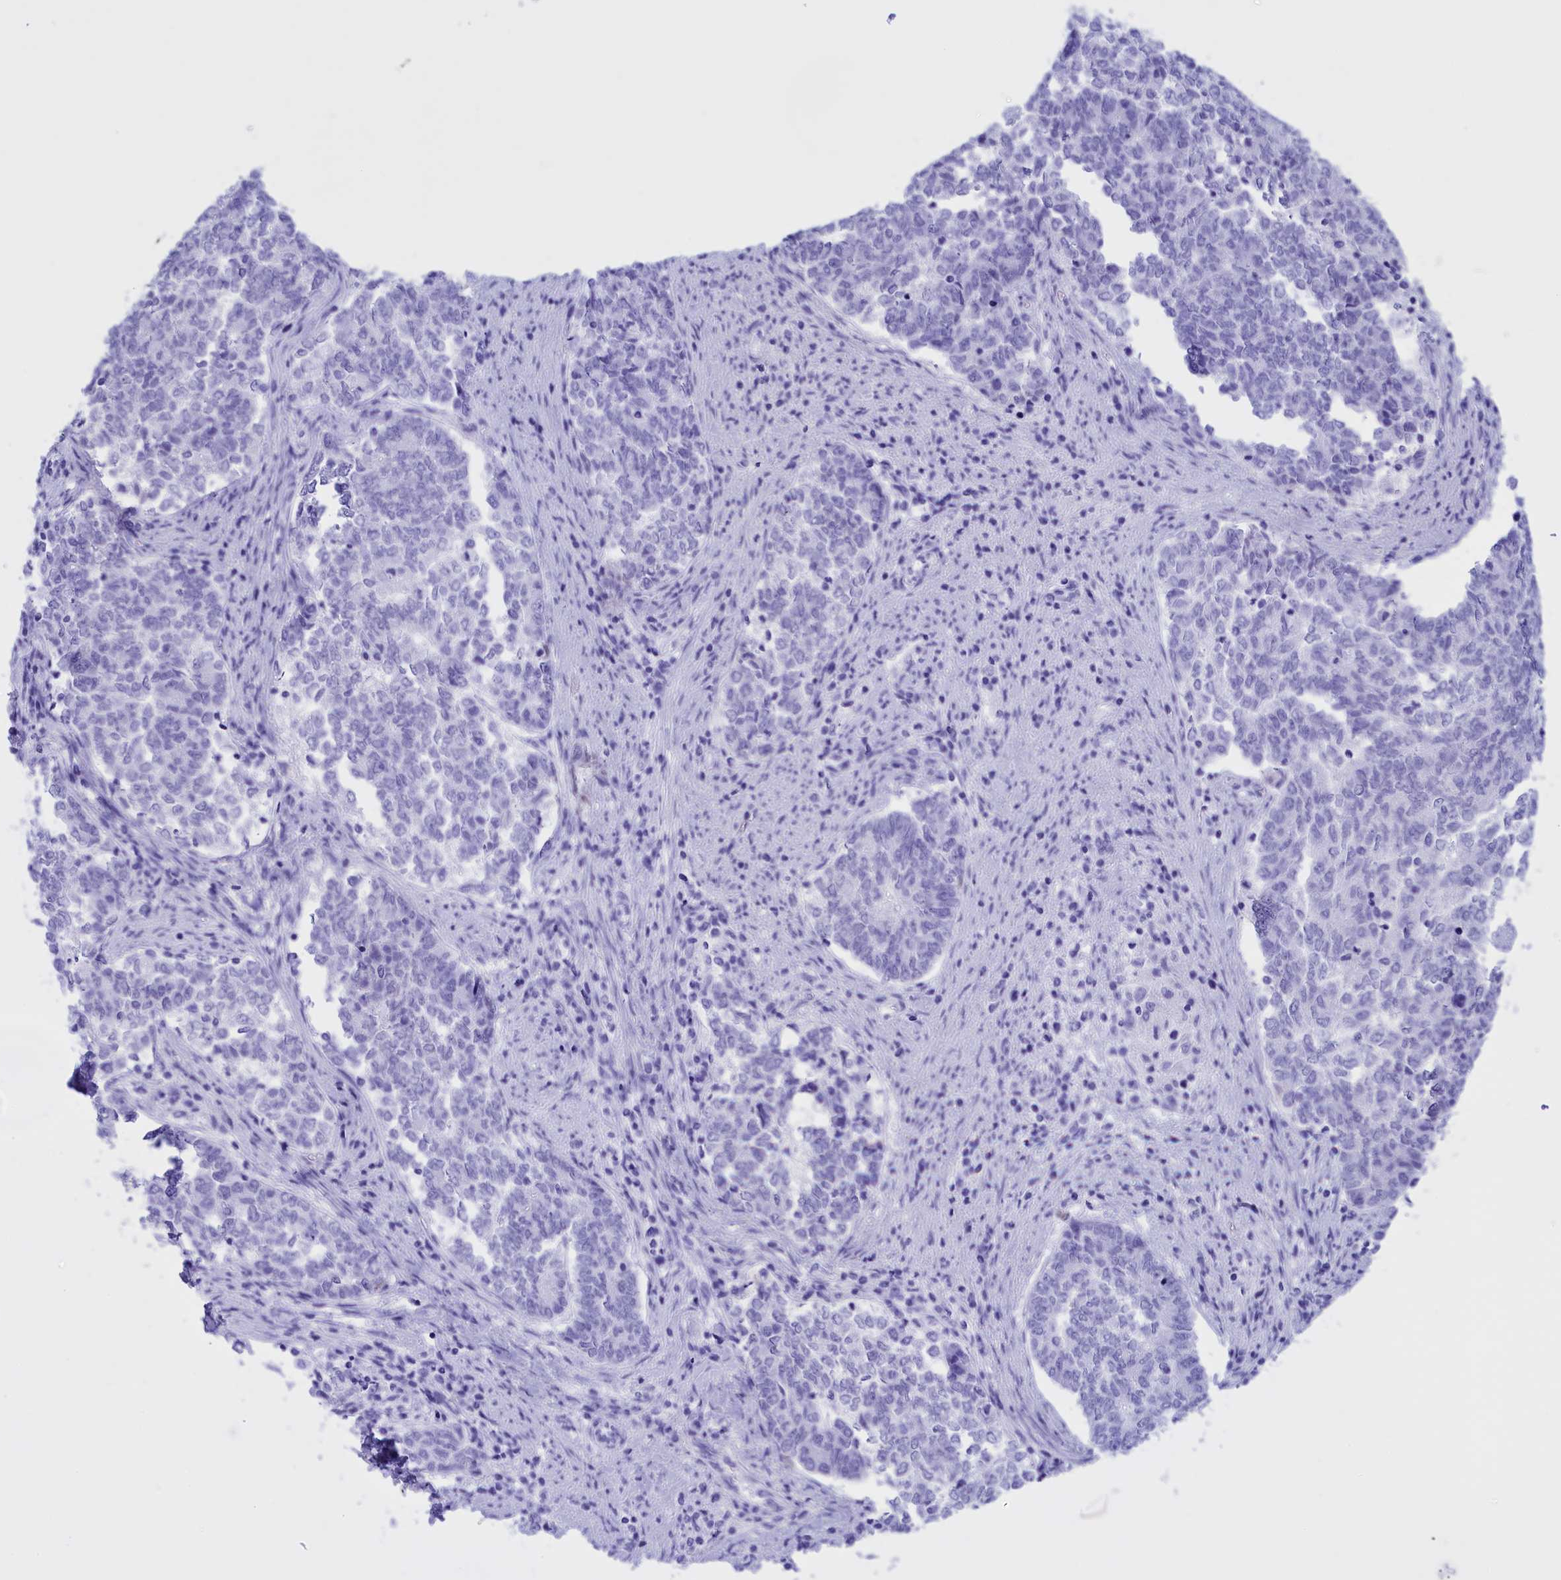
{"staining": {"intensity": "negative", "quantity": "none", "location": "none"}, "tissue": "endometrial cancer", "cell_type": "Tumor cells", "image_type": "cancer", "snomed": [{"axis": "morphology", "description": "Adenocarcinoma, NOS"}, {"axis": "topography", "description": "Endometrium"}], "caption": "Immunohistochemistry (IHC) of endometrial cancer exhibits no expression in tumor cells.", "gene": "BRI3", "patient": {"sex": "female", "age": 80}}